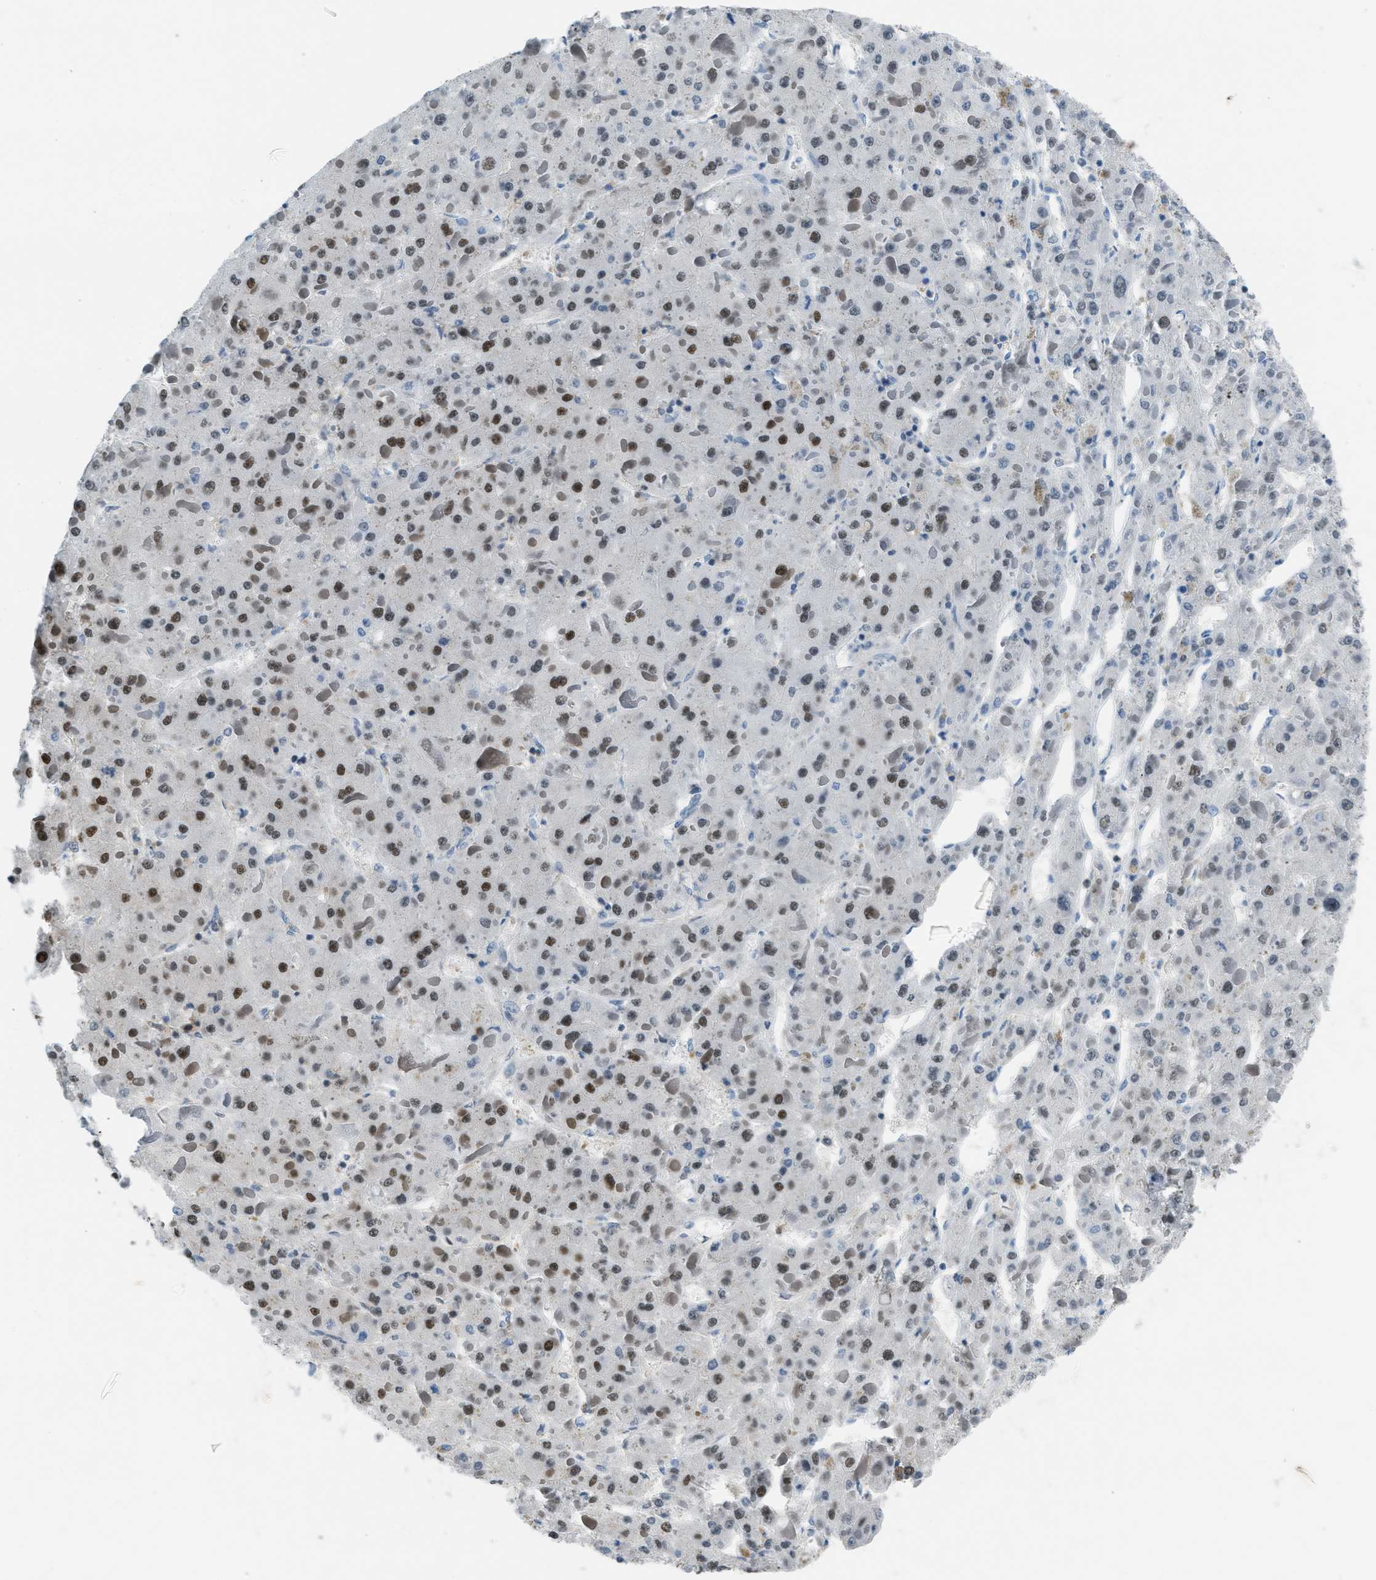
{"staining": {"intensity": "strong", "quantity": "25%-75%", "location": "nuclear"}, "tissue": "liver cancer", "cell_type": "Tumor cells", "image_type": "cancer", "snomed": [{"axis": "morphology", "description": "Carcinoma, Hepatocellular, NOS"}, {"axis": "topography", "description": "Liver"}], "caption": "Protein expression analysis of human liver cancer reveals strong nuclear expression in about 25%-75% of tumor cells. (DAB (3,3'-diaminobenzidine) IHC with brightfield microscopy, high magnification).", "gene": "OGFR", "patient": {"sex": "female", "age": 73}}